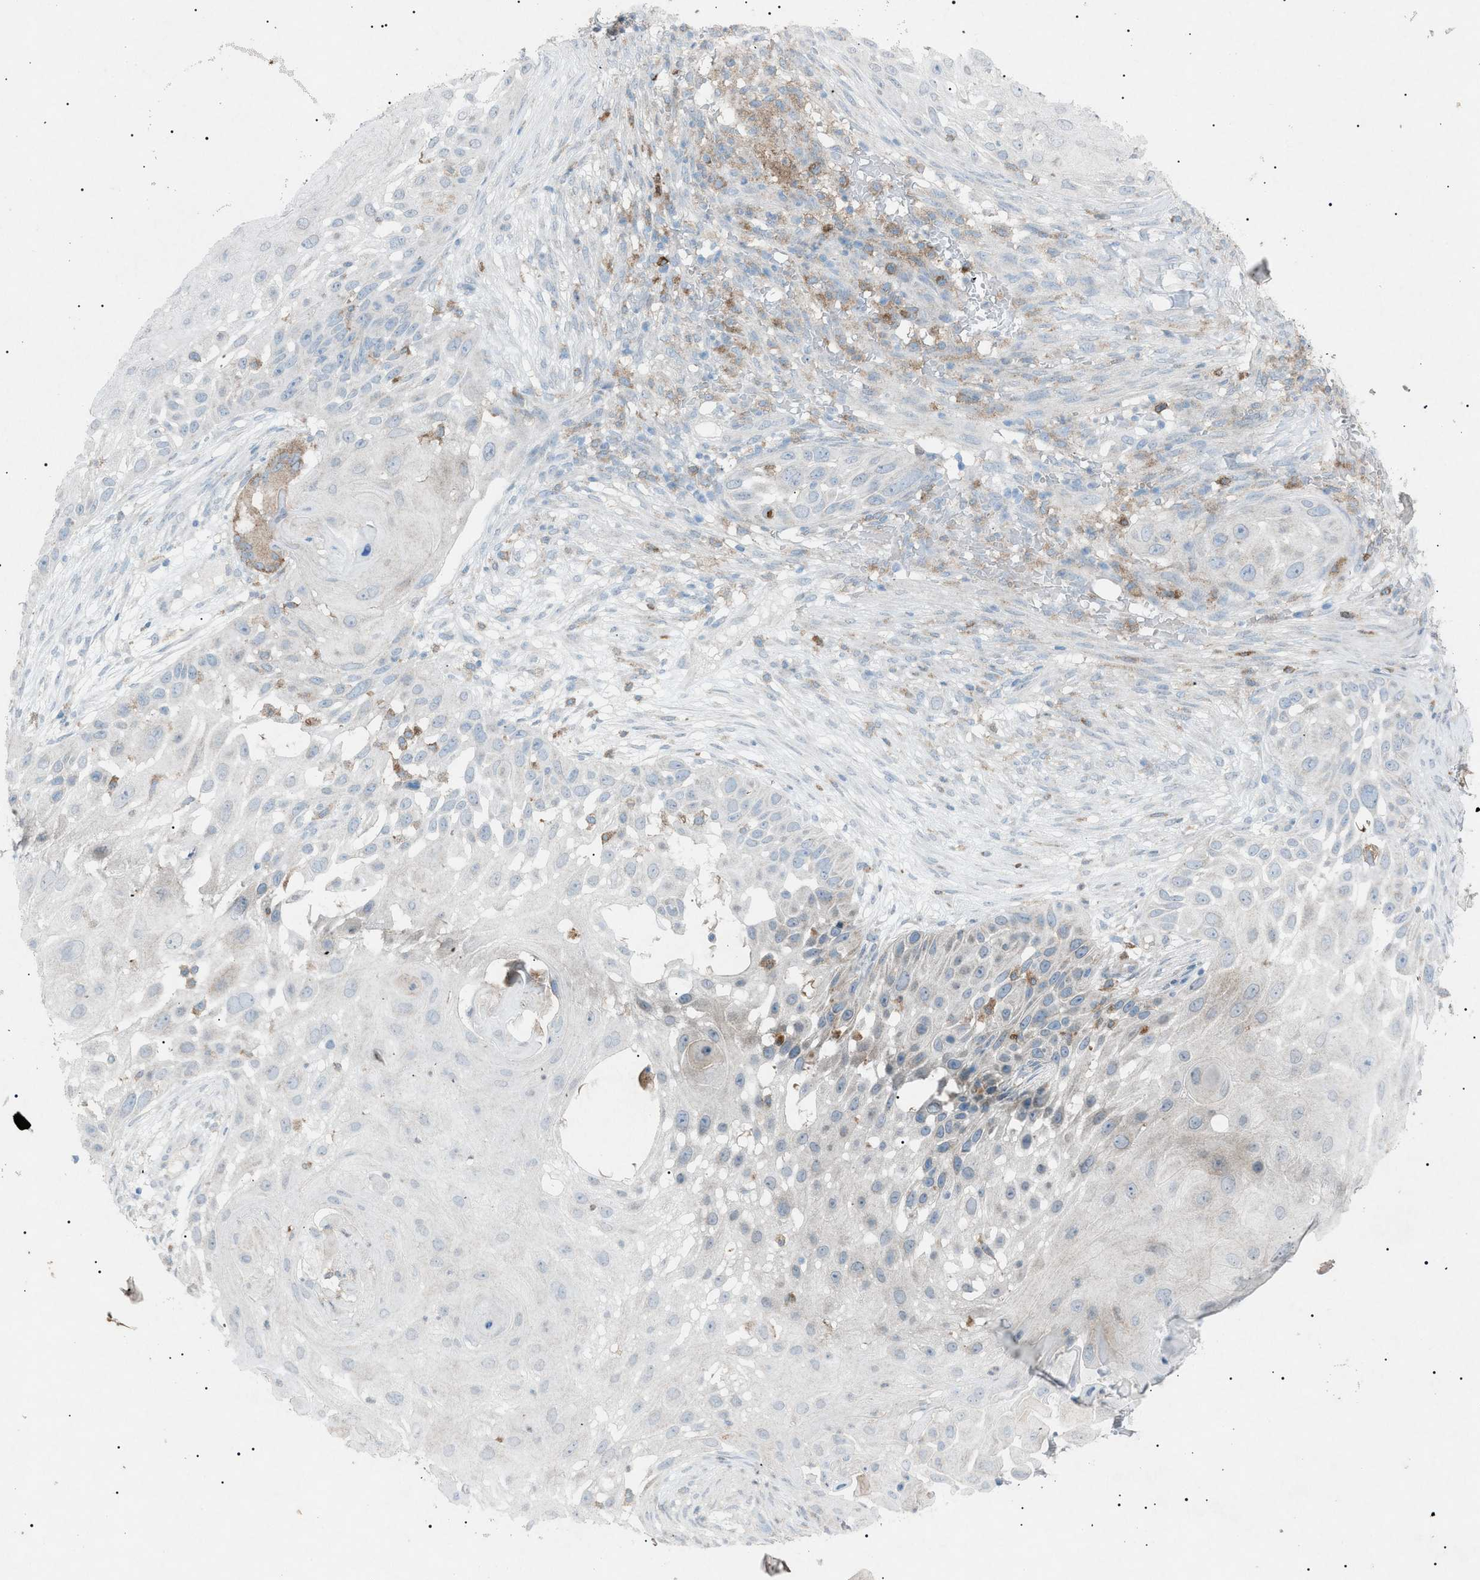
{"staining": {"intensity": "weak", "quantity": "<25%", "location": "cytoplasmic/membranous"}, "tissue": "skin cancer", "cell_type": "Tumor cells", "image_type": "cancer", "snomed": [{"axis": "morphology", "description": "Squamous cell carcinoma, NOS"}, {"axis": "topography", "description": "Skin"}], "caption": "This is a photomicrograph of IHC staining of squamous cell carcinoma (skin), which shows no positivity in tumor cells.", "gene": "BTK", "patient": {"sex": "female", "age": 44}}